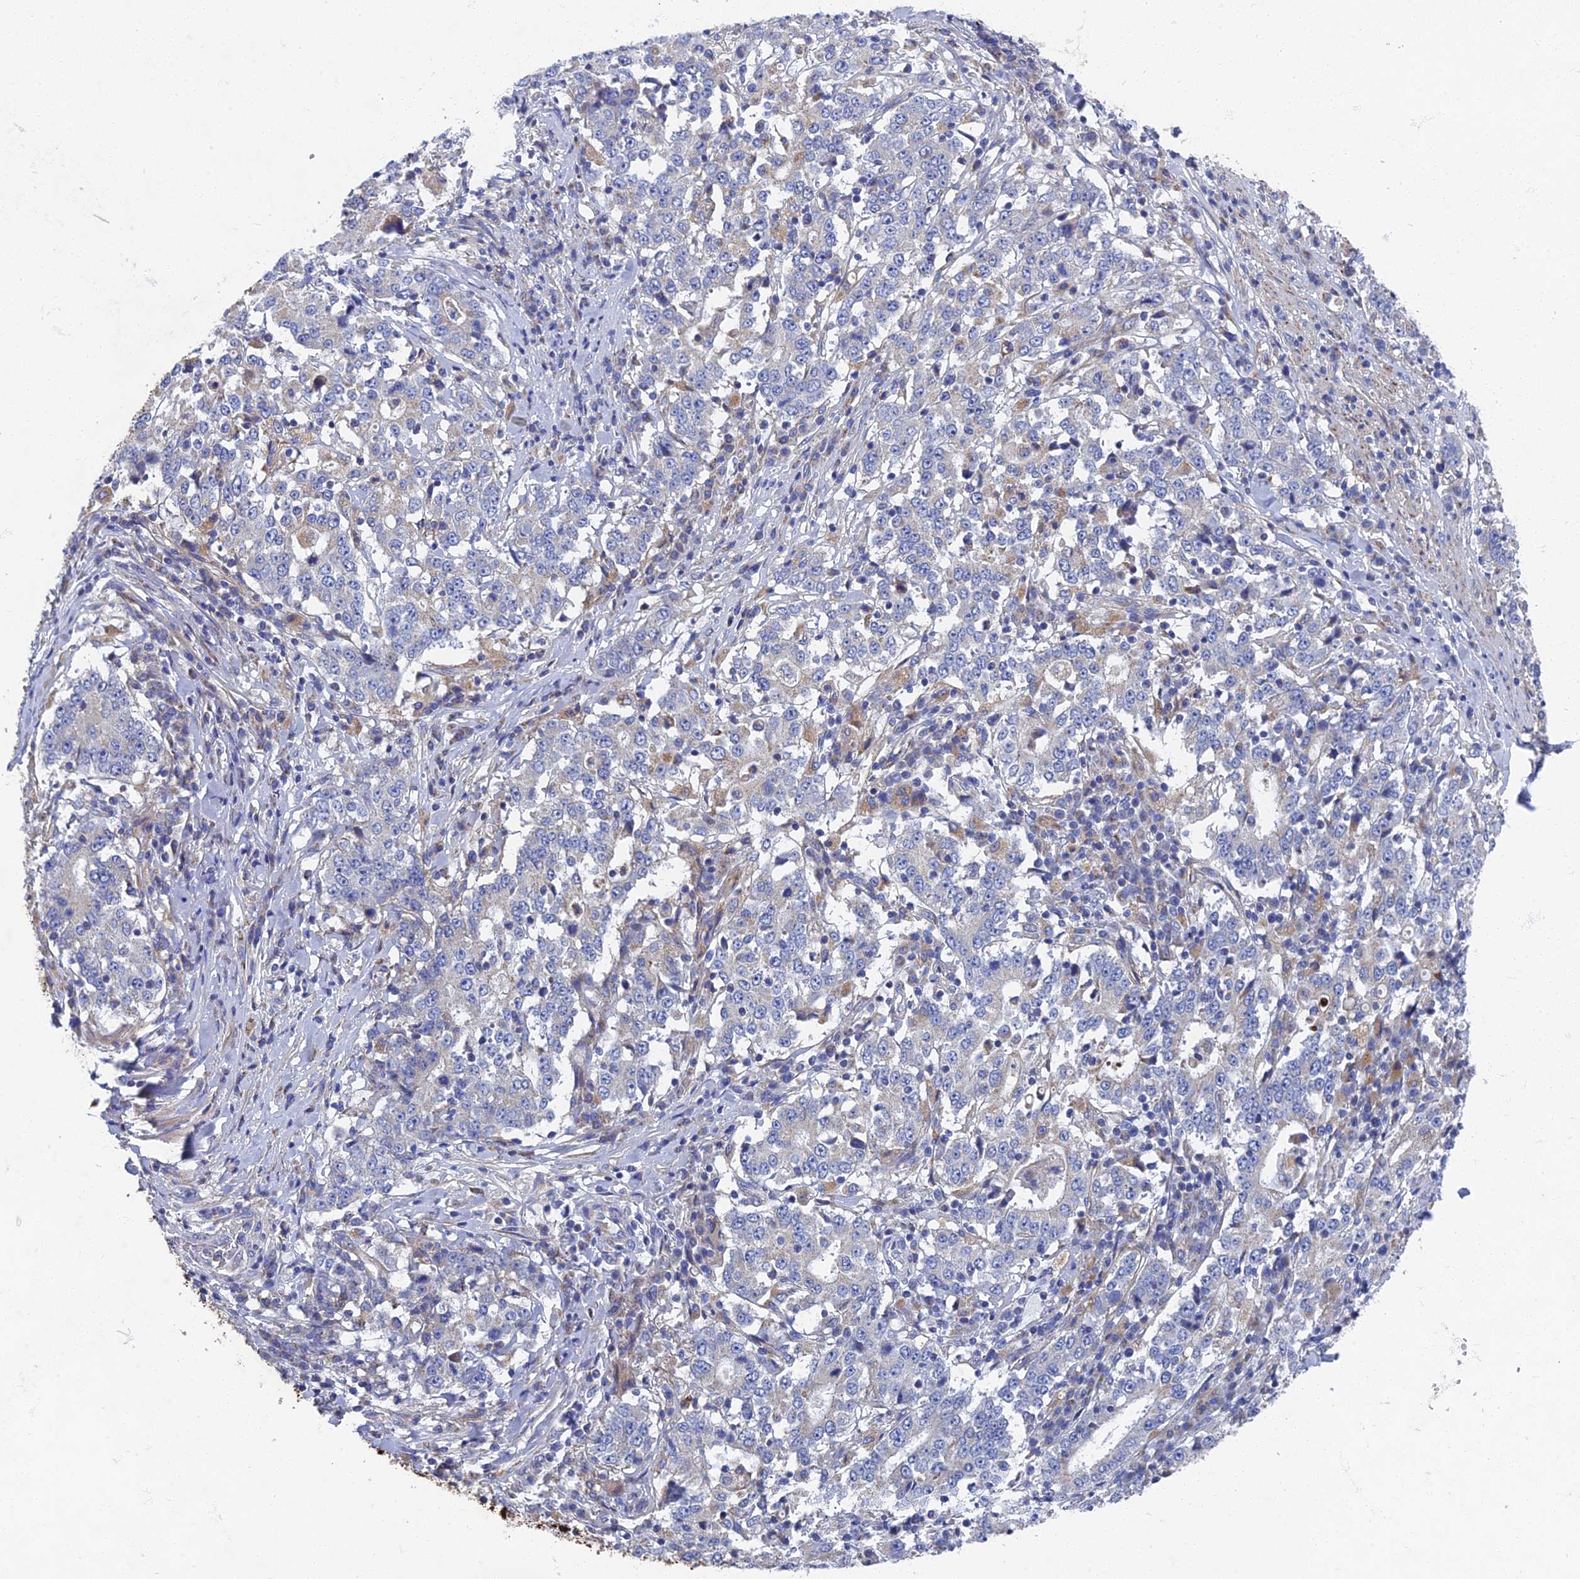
{"staining": {"intensity": "negative", "quantity": "none", "location": "none"}, "tissue": "stomach cancer", "cell_type": "Tumor cells", "image_type": "cancer", "snomed": [{"axis": "morphology", "description": "Adenocarcinoma, NOS"}, {"axis": "topography", "description": "Stomach"}], "caption": "Tumor cells are negative for protein expression in human stomach cancer.", "gene": "RNASEK", "patient": {"sex": "male", "age": 59}}